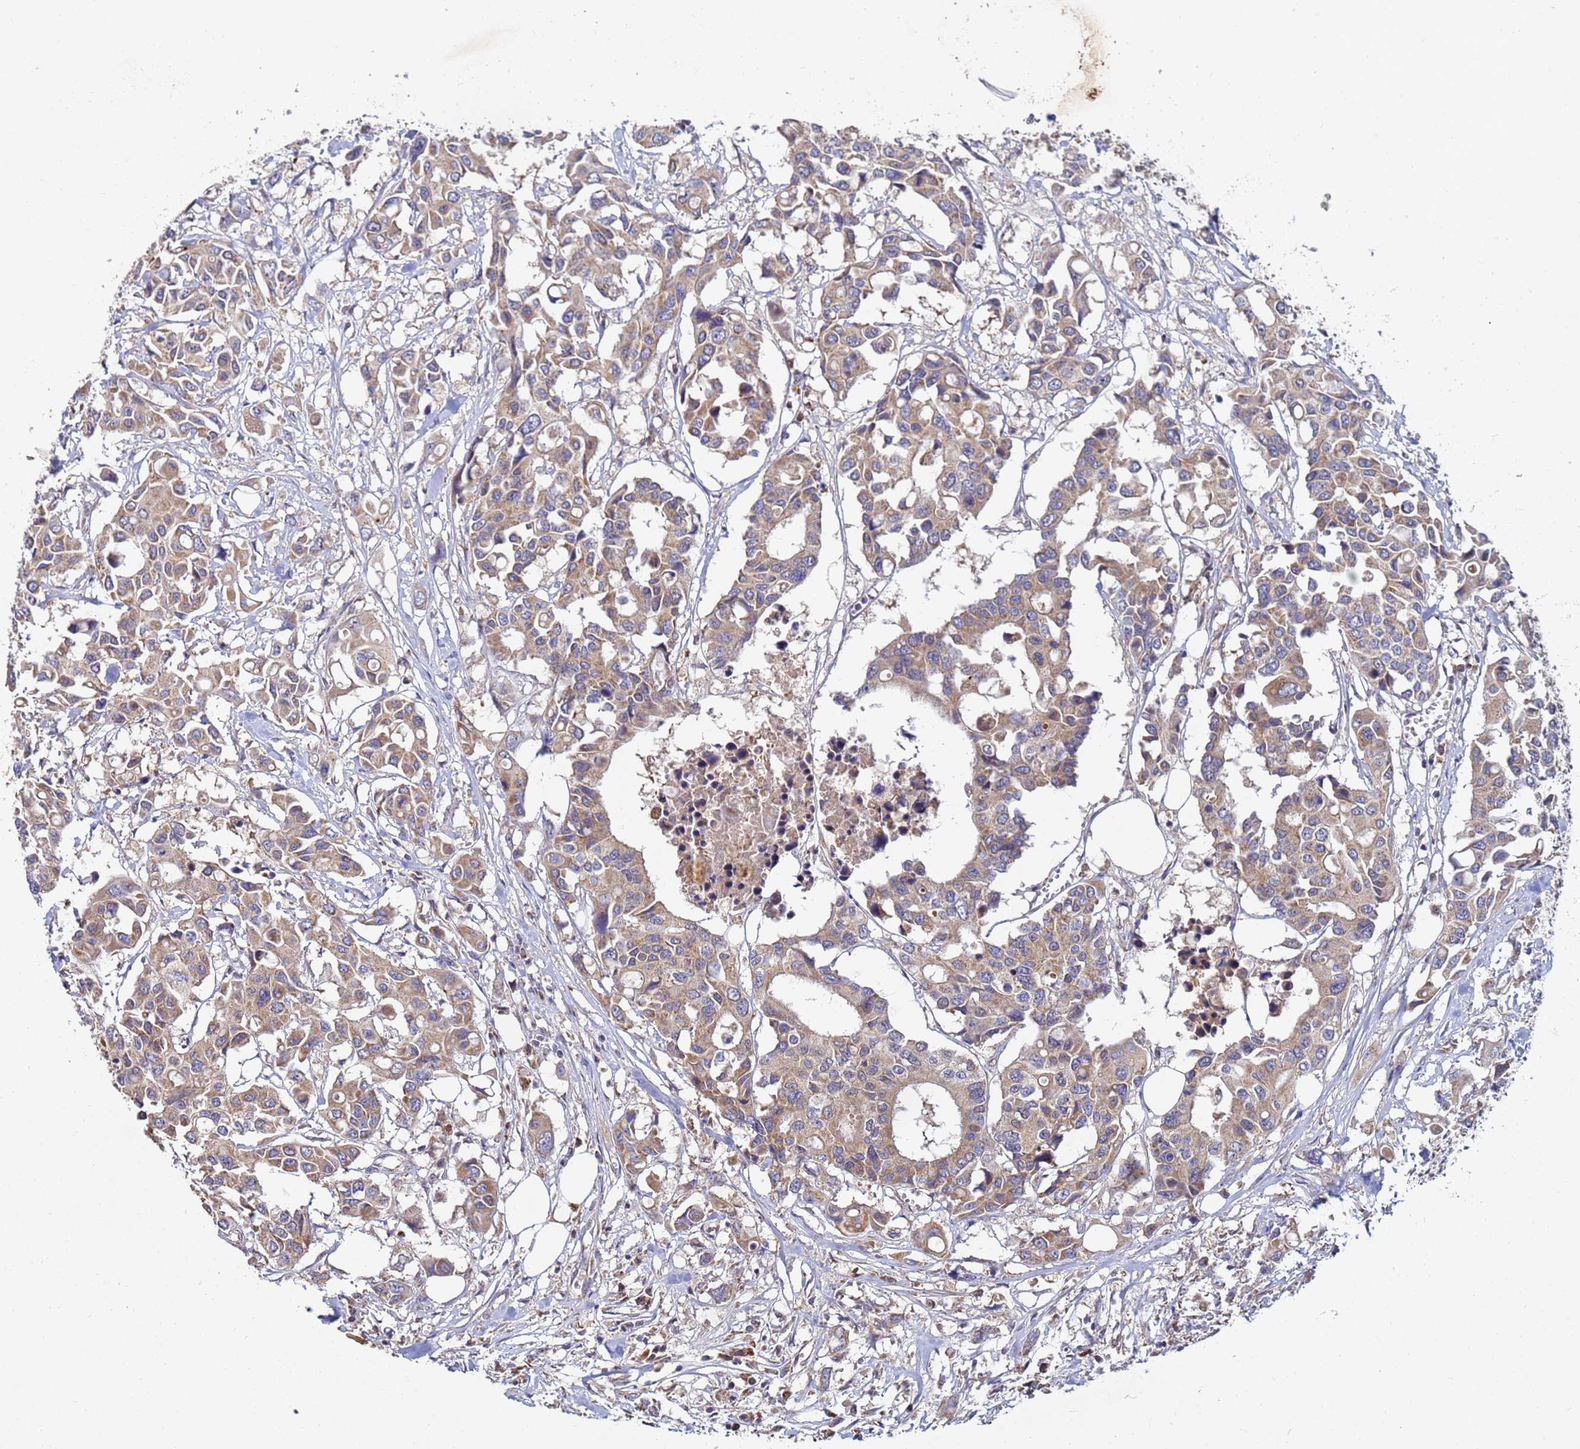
{"staining": {"intensity": "weak", "quantity": "25%-75%", "location": "cytoplasmic/membranous"}, "tissue": "colorectal cancer", "cell_type": "Tumor cells", "image_type": "cancer", "snomed": [{"axis": "morphology", "description": "Adenocarcinoma, NOS"}, {"axis": "topography", "description": "Colon"}], "caption": "High-magnification brightfield microscopy of adenocarcinoma (colorectal) stained with DAB (3,3'-diaminobenzidine) (brown) and counterstained with hematoxylin (blue). tumor cells exhibit weak cytoplasmic/membranous positivity is identified in about25%-75% of cells. (Stains: DAB in brown, nuclei in blue, Microscopy: brightfield microscopy at high magnification).", "gene": "C5orf34", "patient": {"sex": "male", "age": 77}}